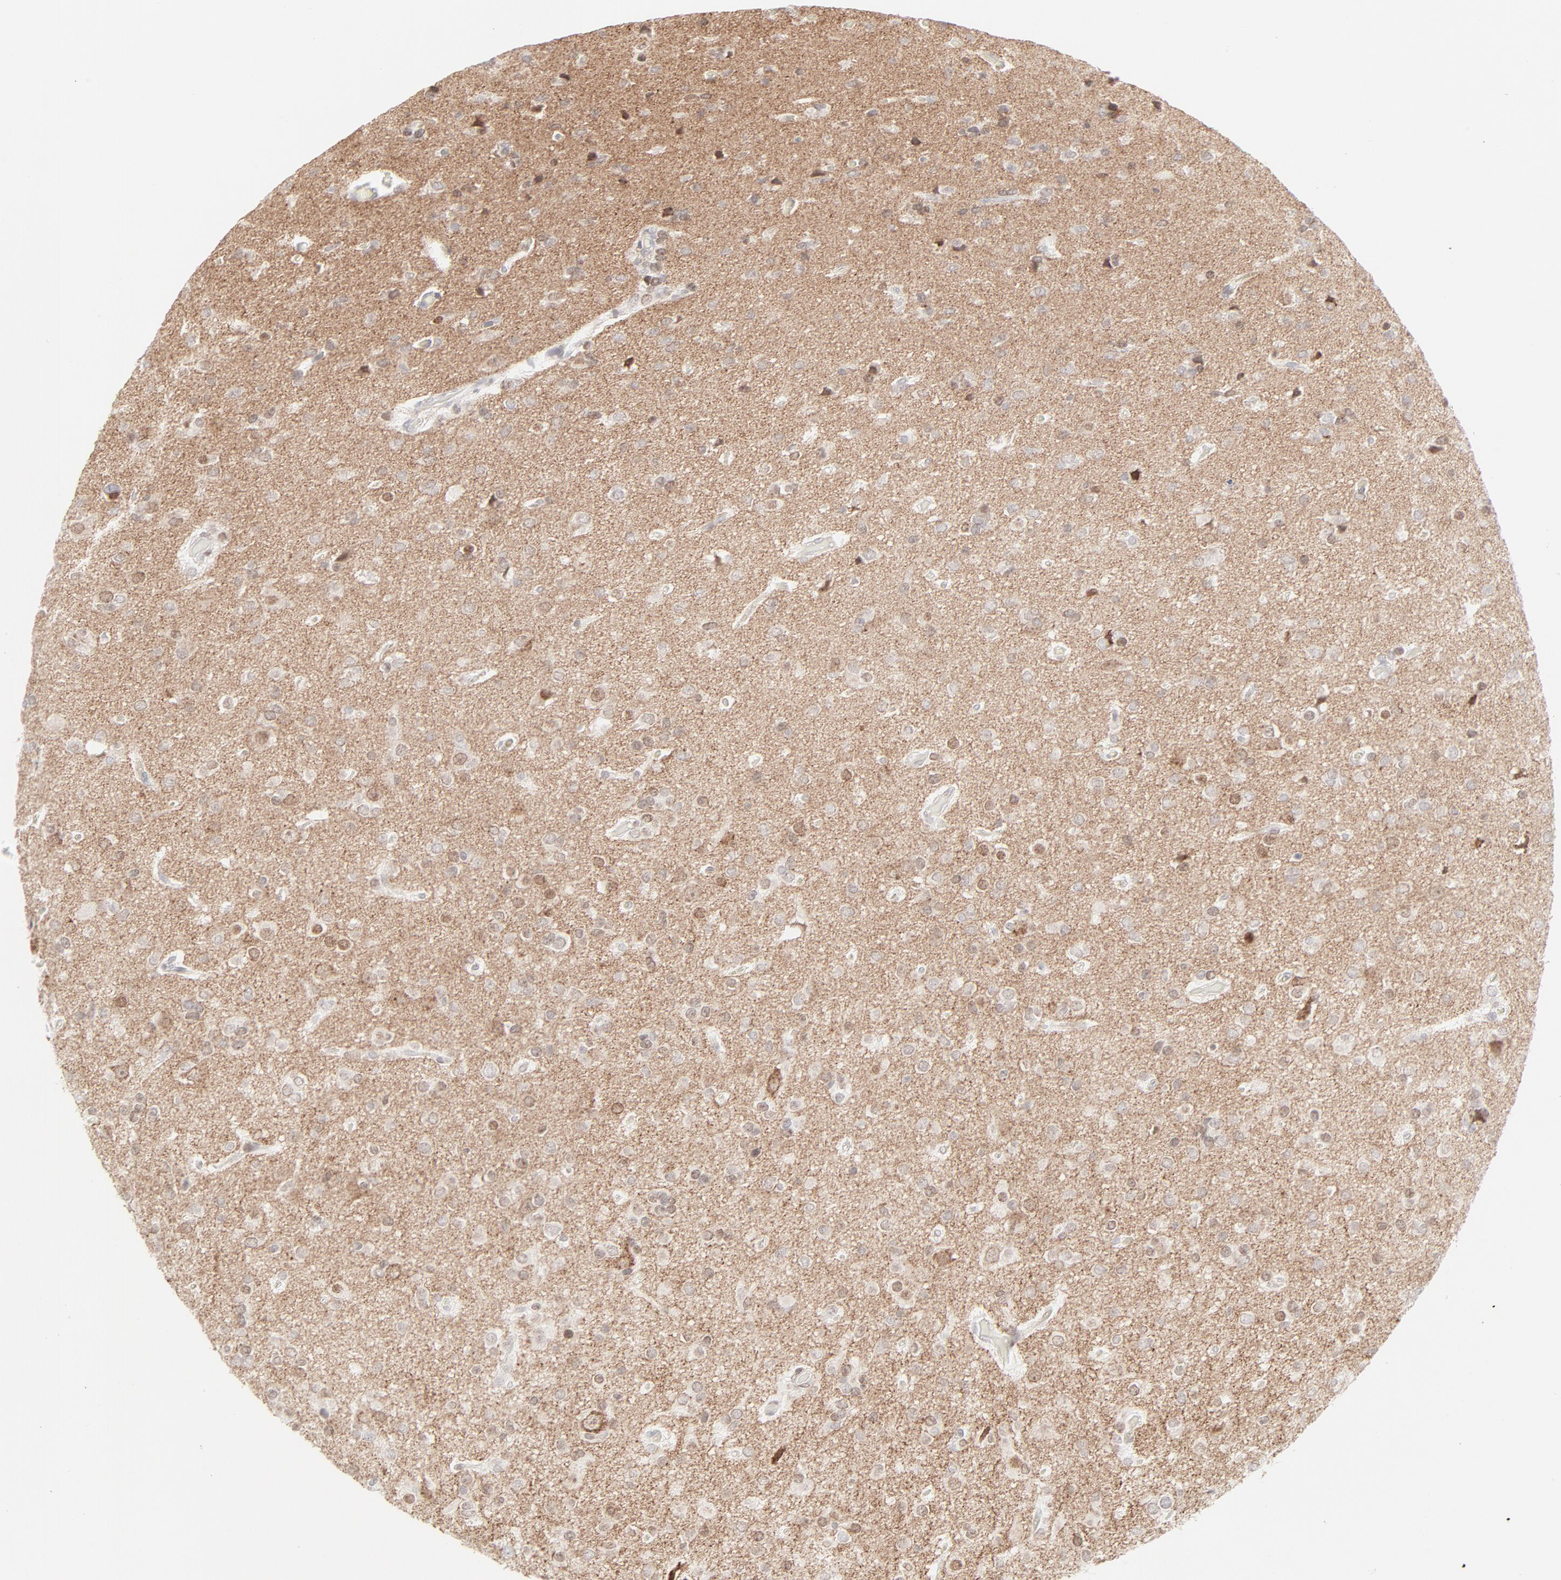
{"staining": {"intensity": "weak", "quantity": "25%-75%", "location": "nuclear"}, "tissue": "glioma", "cell_type": "Tumor cells", "image_type": "cancer", "snomed": [{"axis": "morphology", "description": "Glioma, malignant, Low grade"}, {"axis": "topography", "description": "Brain"}], "caption": "Immunohistochemical staining of low-grade glioma (malignant) reveals low levels of weak nuclear protein expression in approximately 25%-75% of tumor cells. The staining is performed using DAB brown chromogen to label protein expression. The nuclei are counter-stained blue using hematoxylin.", "gene": "PRKCB", "patient": {"sex": "male", "age": 42}}